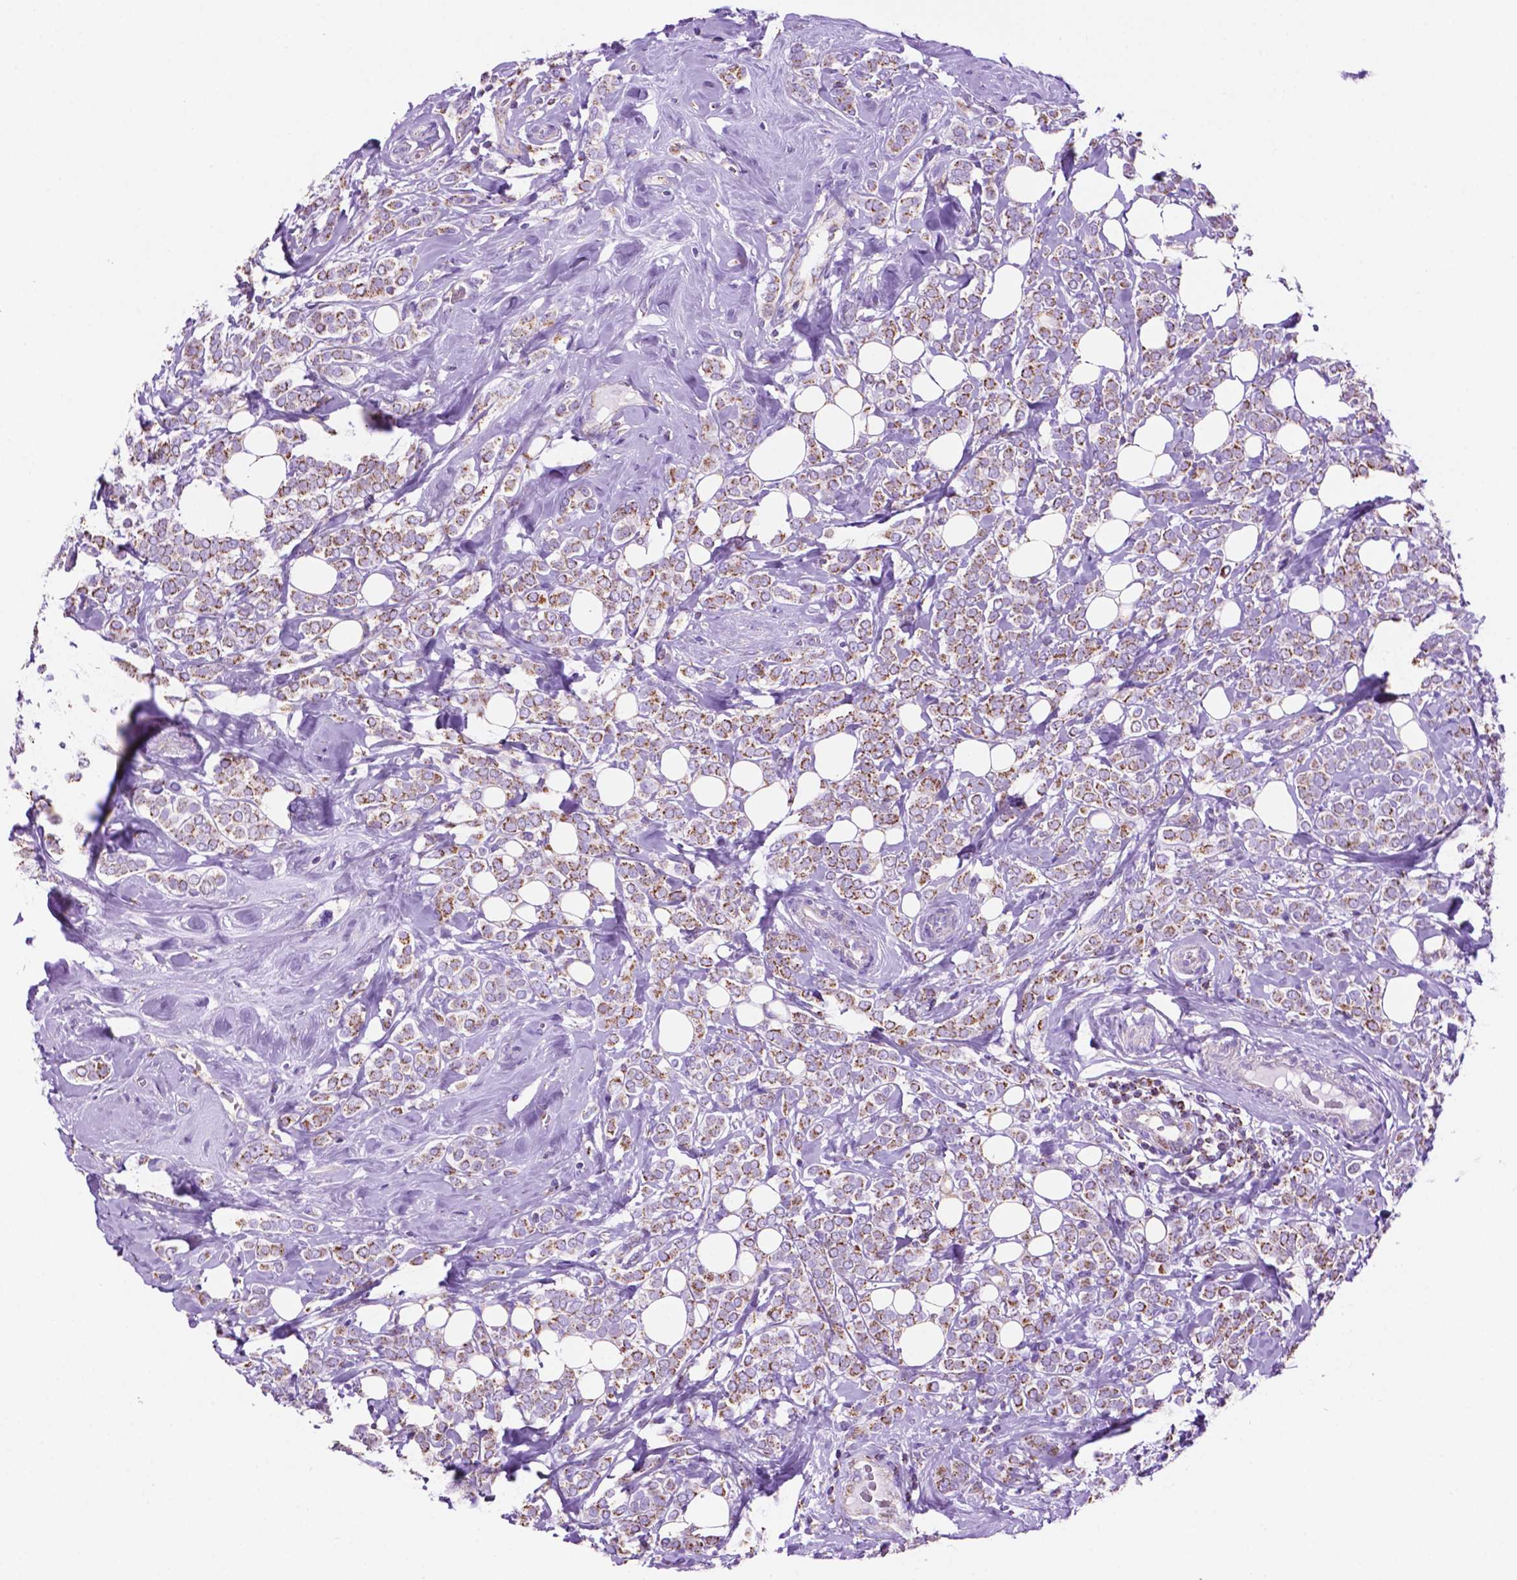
{"staining": {"intensity": "moderate", "quantity": ">75%", "location": "cytoplasmic/membranous"}, "tissue": "breast cancer", "cell_type": "Tumor cells", "image_type": "cancer", "snomed": [{"axis": "morphology", "description": "Lobular carcinoma"}, {"axis": "topography", "description": "Breast"}], "caption": "Immunohistochemistry (IHC) photomicrograph of neoplastic tissue: human breast cancer (lobular carcinoma) stained using immunohistochemistry (IHC) exhibits medium levels of moderate protein expression localized specifically in the cytoplasmic/membranous of tumor cells, appearing as a cytoplasmic/membranous brown color.", "gene": "GDPD5", "patient": {"sex": "female", "age": 49}}